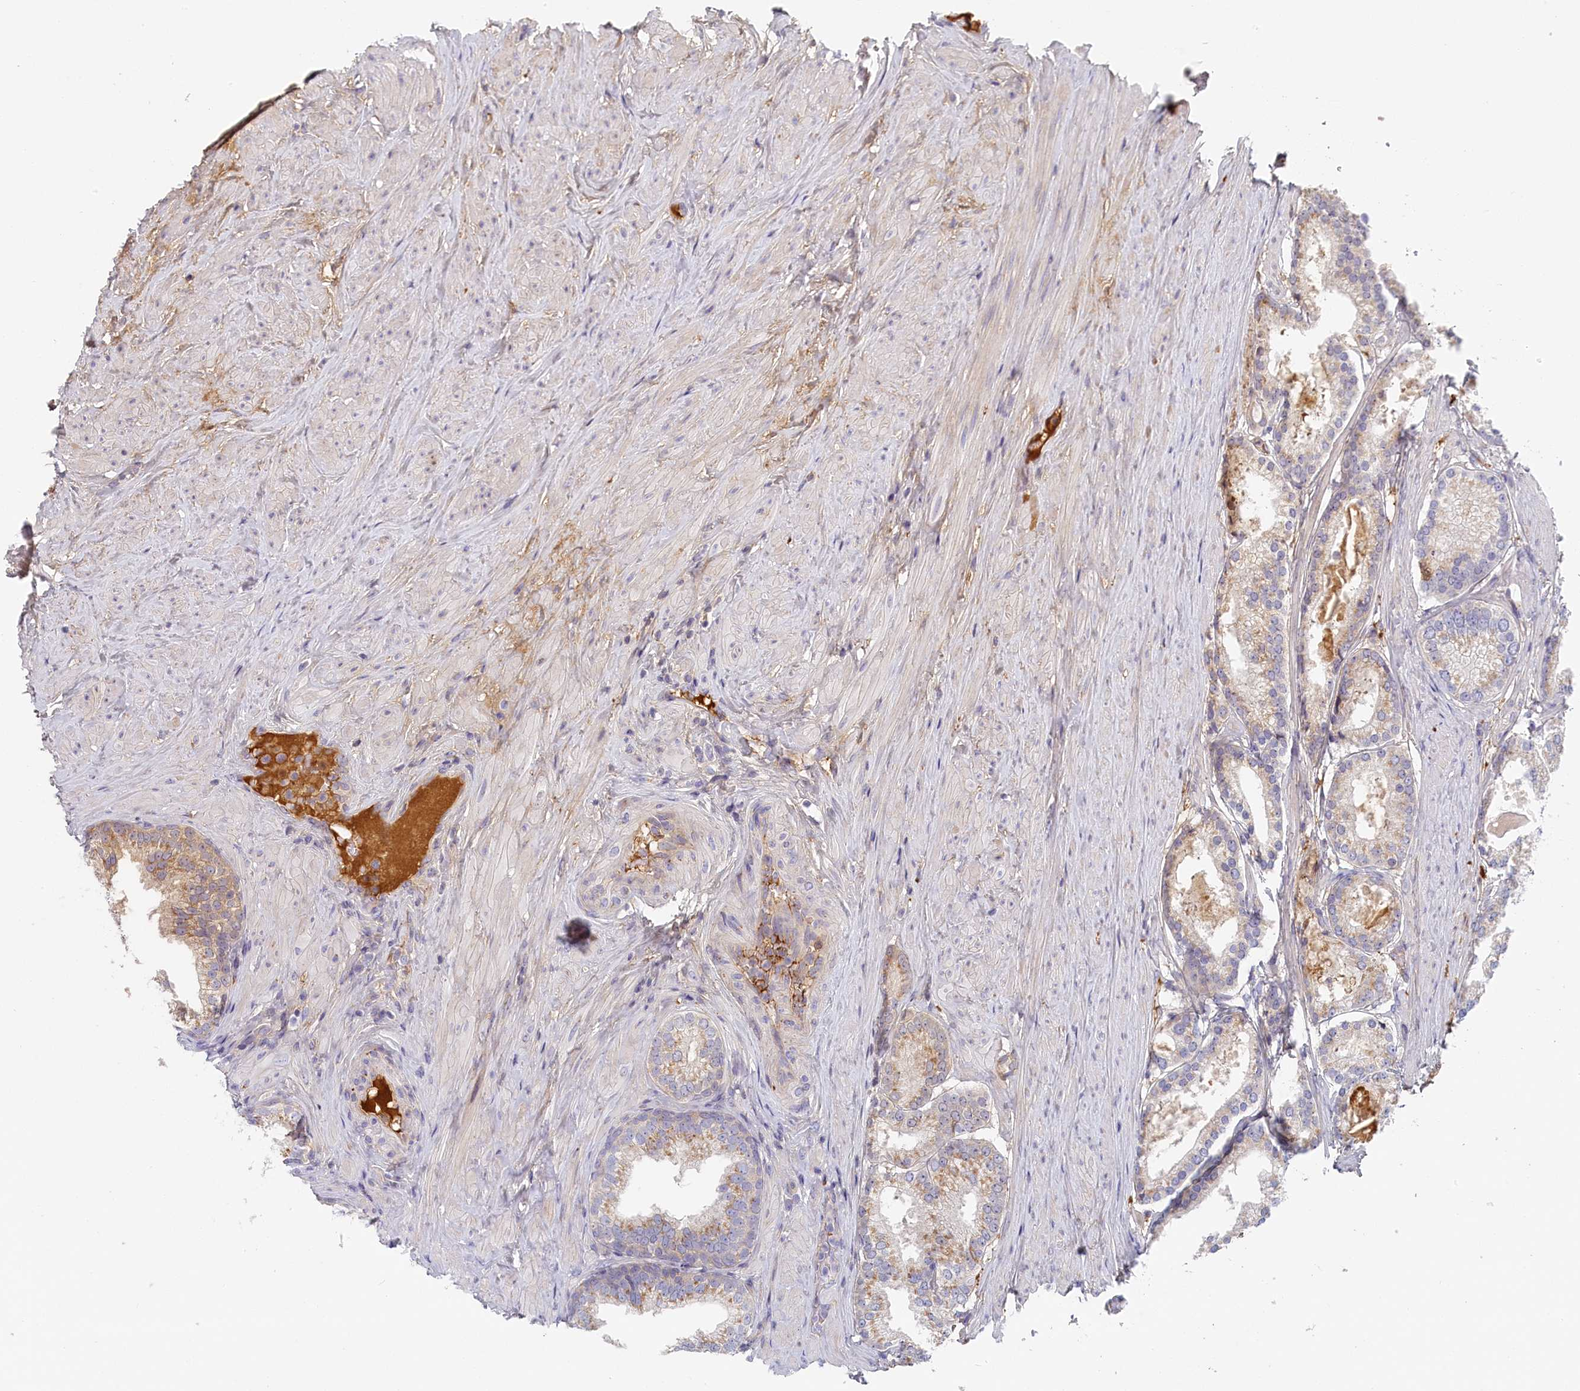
{"staining": {"intensity": "weak", "quantity": "<25%", "location": "cytoplasmic/membranous"}, "tissue": "prostate cancer", "cell_type": "Tumor cells", "image_type": "cancer", "snomed": [{"axis": "morphology", "description": "Adenocarcinoma, Low grade"}, {"axis": "topography", "description": "Prostate"}], "caption": "High magnification brightfield microscopy of prostate adenocarcinoma (low-grade) stained with DAB (brown) and counterstained with hematoxylin (blue): tumor cells show no significant expression. Nuclei are stained in blue.", "gene": "STX16", "patient": {"sex": "male", "age": 68}}